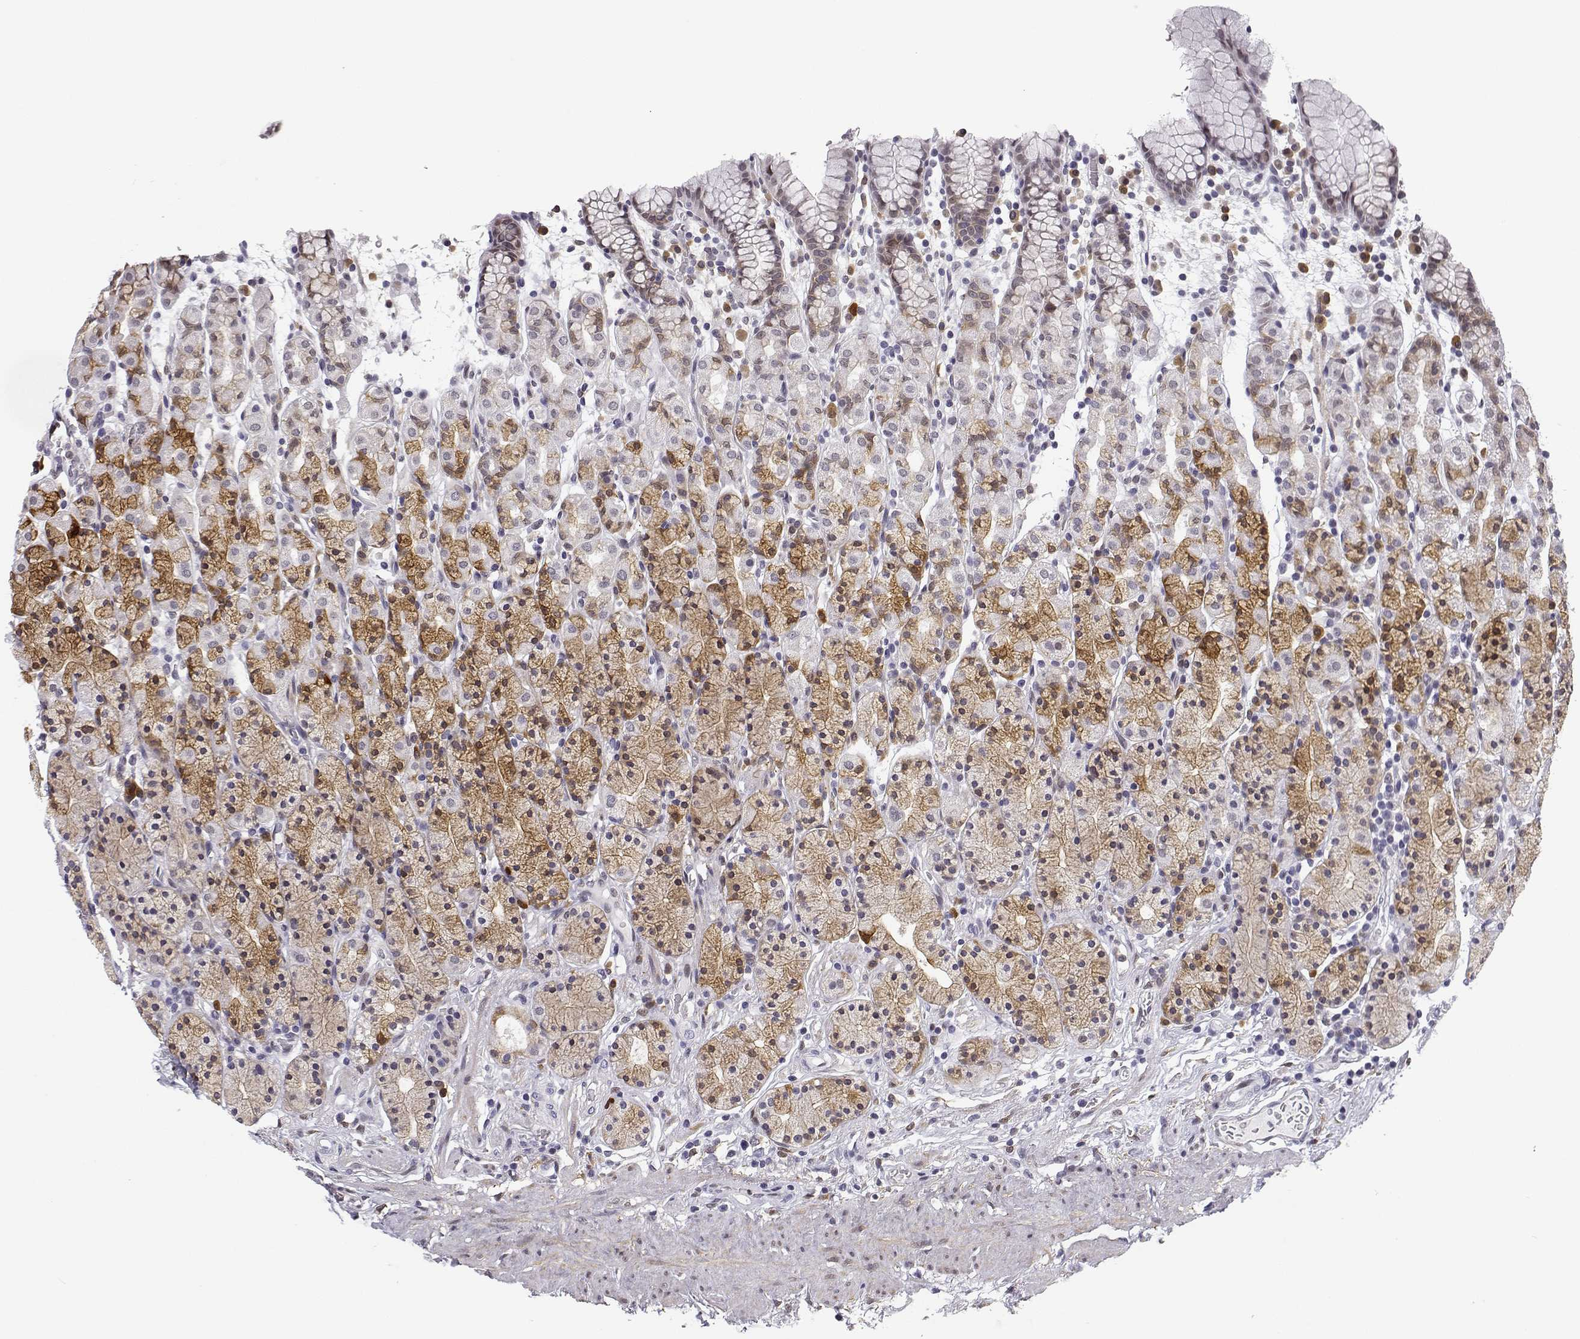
{"staining": {"intensity": "moderate", "quantity": "25%-75%", "location": "cytoplasmic/membranous"}, "tissue": "stomach", "cell_type": "Glandular cells", "image_type": "normal", "snomed": [{"axis": "morphology", "description": "Normal tissue, NOS"}, {"axis": "topography", "description": "Stomach, upper"}, {"axis": "topography", "description": "Stomach"}], "caption": "Protein expression analysis of unremarkable stomach displays moderate cytoplasmic/membranous staining in approximately 25%-75% of glandular cells. The staining is performed using DAB (3,3'-diaminobenzidine) brown chromogen to label protein expression. The nuclei are counter-stained blue using hematoxylin.", "gene": "PHGDH", "patient": {"sex": "male", "age": 62}}